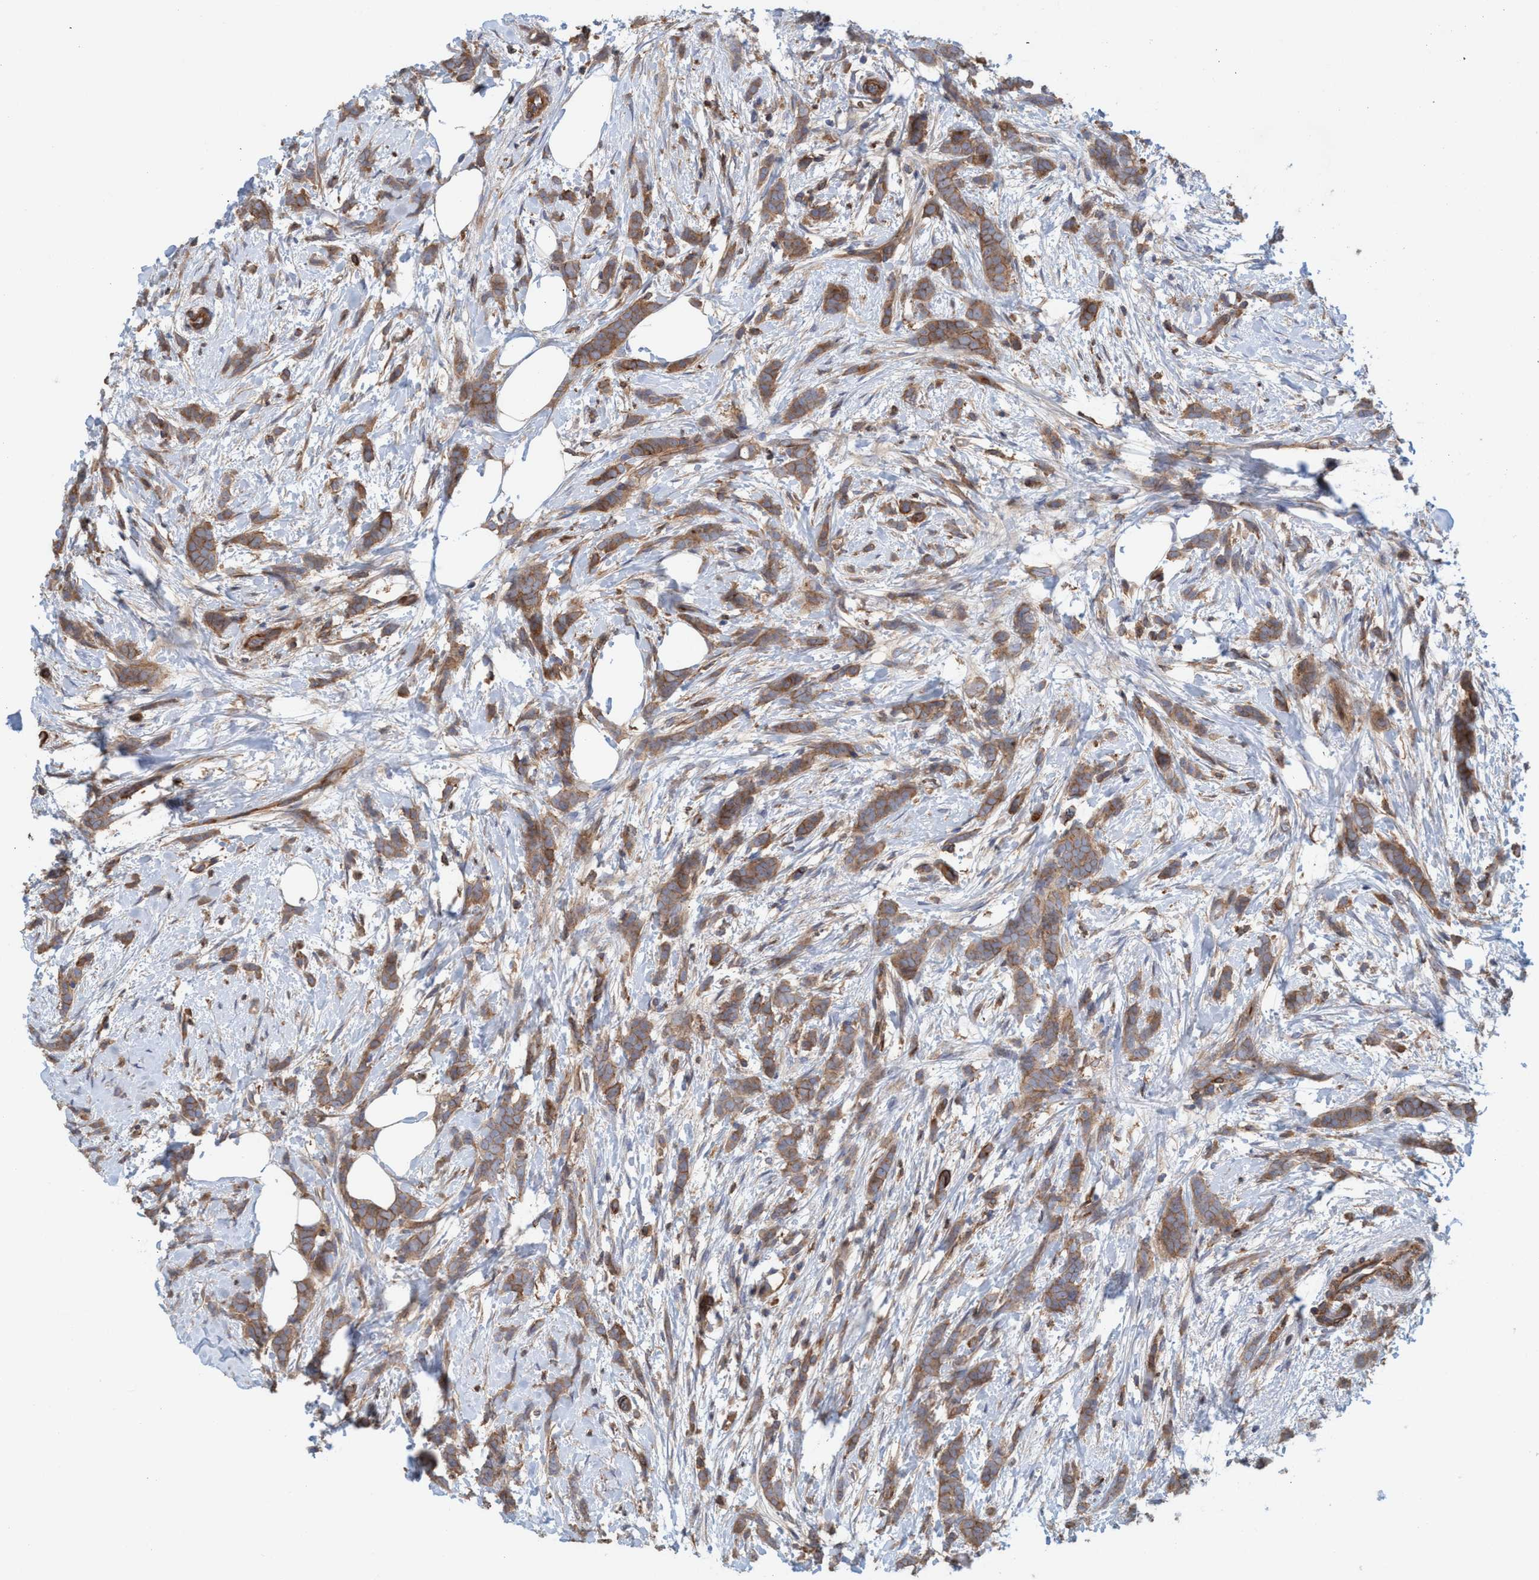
{"staining": {"intensity": "moderate", "quantity": ">75%", "location": "cytoplasmic/membranous"}, "tissue": "breast cancer", "cell_type": "Tumor cells", "image_type": "cancer", "snomed": [{"axis": "morphology", "description": "Lobular carcinoma, in situ"}, {"axis": "morphology", "description": "Lobular carcinoma"}, {"axis": "topography", "description": "Breast"}], "caption": "DAB (3,3'-diaminobenzidine) immunohistochemical staining of human breast lobular carcinoma in situ demonstrates moderate cytoplasmic/membranous protein staining in about >75% of tumor cells.", "gene": "SPECC1", "patient": {"sex": "female", "age": 41}}